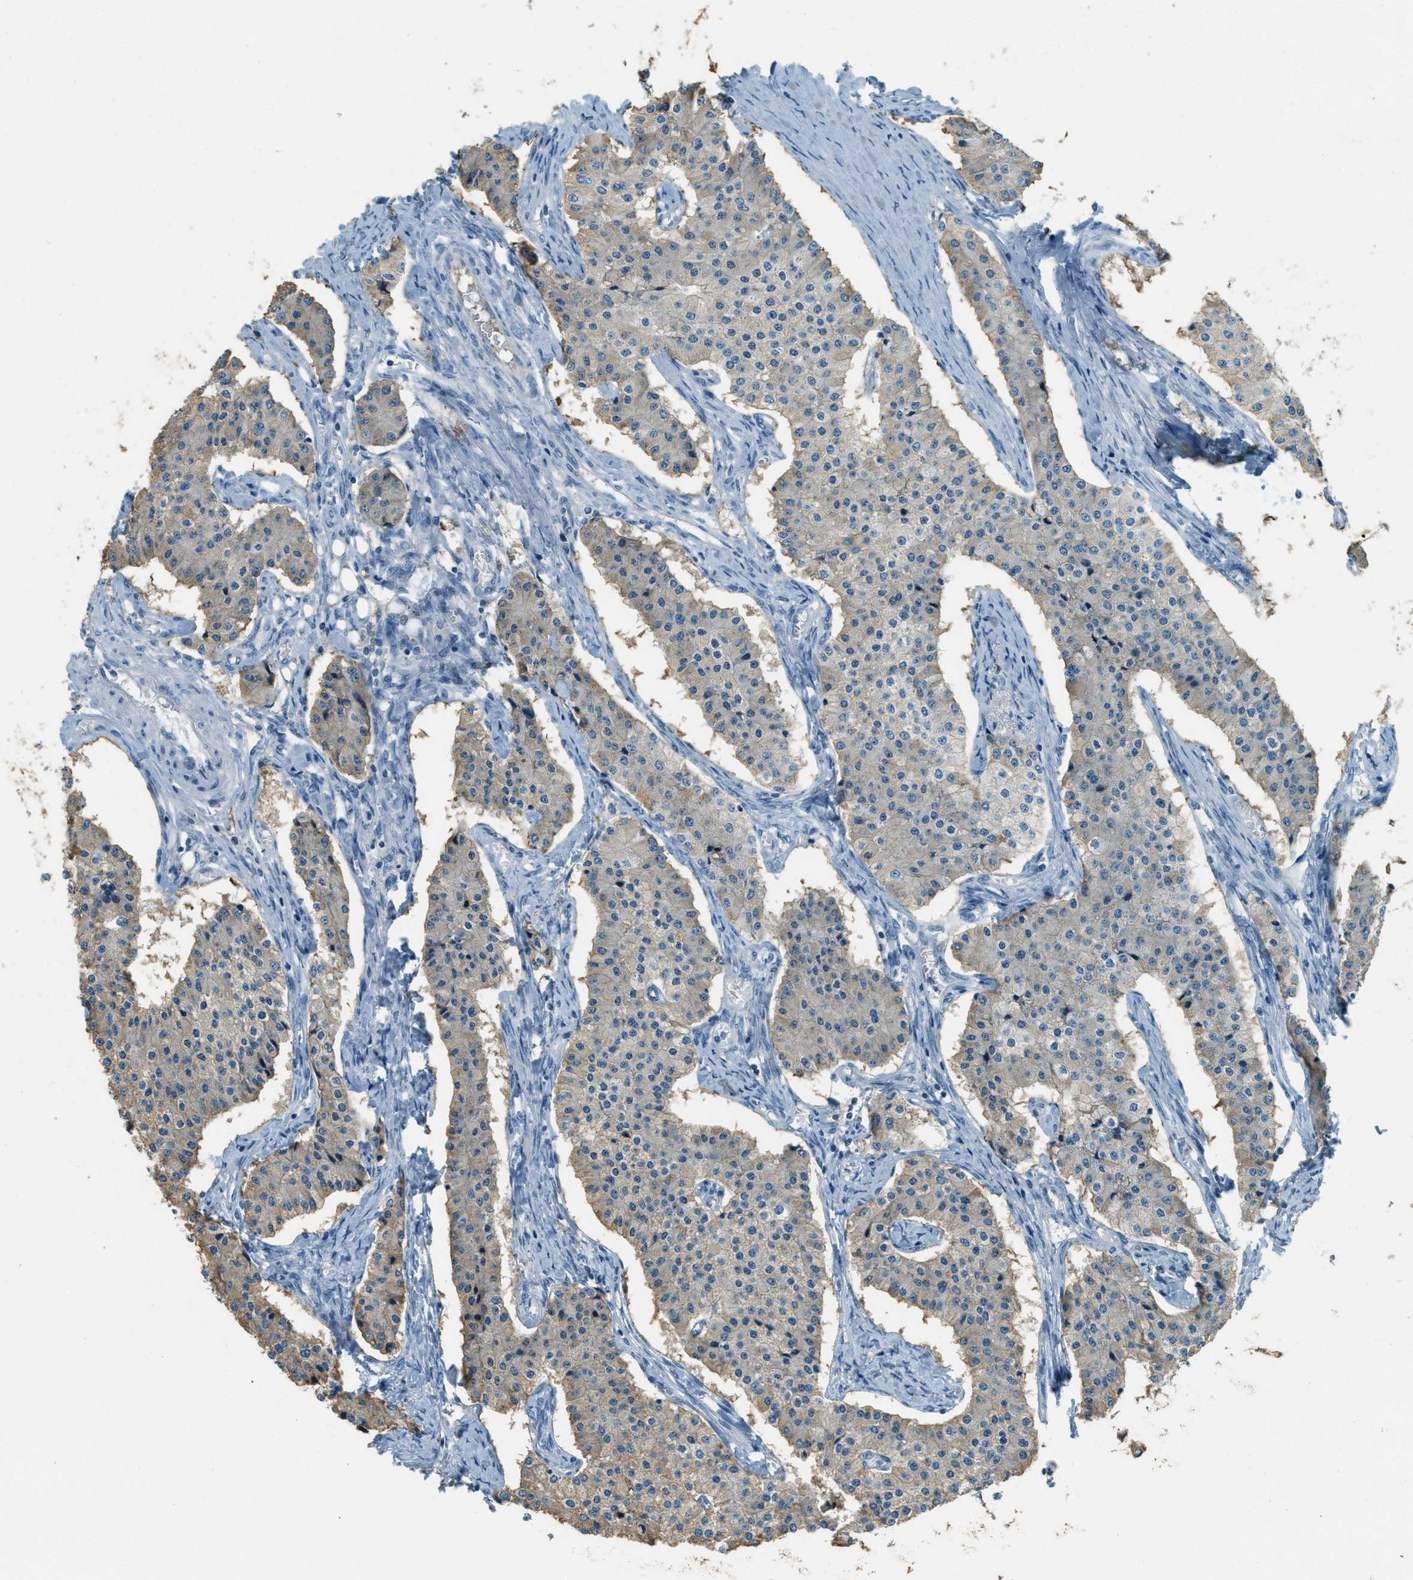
{"staining": {"intensity": "weak", "quantity": "<25%", "location": "cytoplasmic/membranous"}, "tissue": "carcinoid", "cell_type": "Tumor cells", "image_type": "cancer", "snomed": [{"axis": "morphology", "description": "Carcinoid, malignant, NOS"}, {"axis": "topography", "description": "Colon"}], "caption": "Immunohistochemical staining of human carcinoid displays no significant positivity in tumor cells. Nuclei are stained in blue.", "gene": "MSLN", "patient": {"sex": "female", "age": 52}}